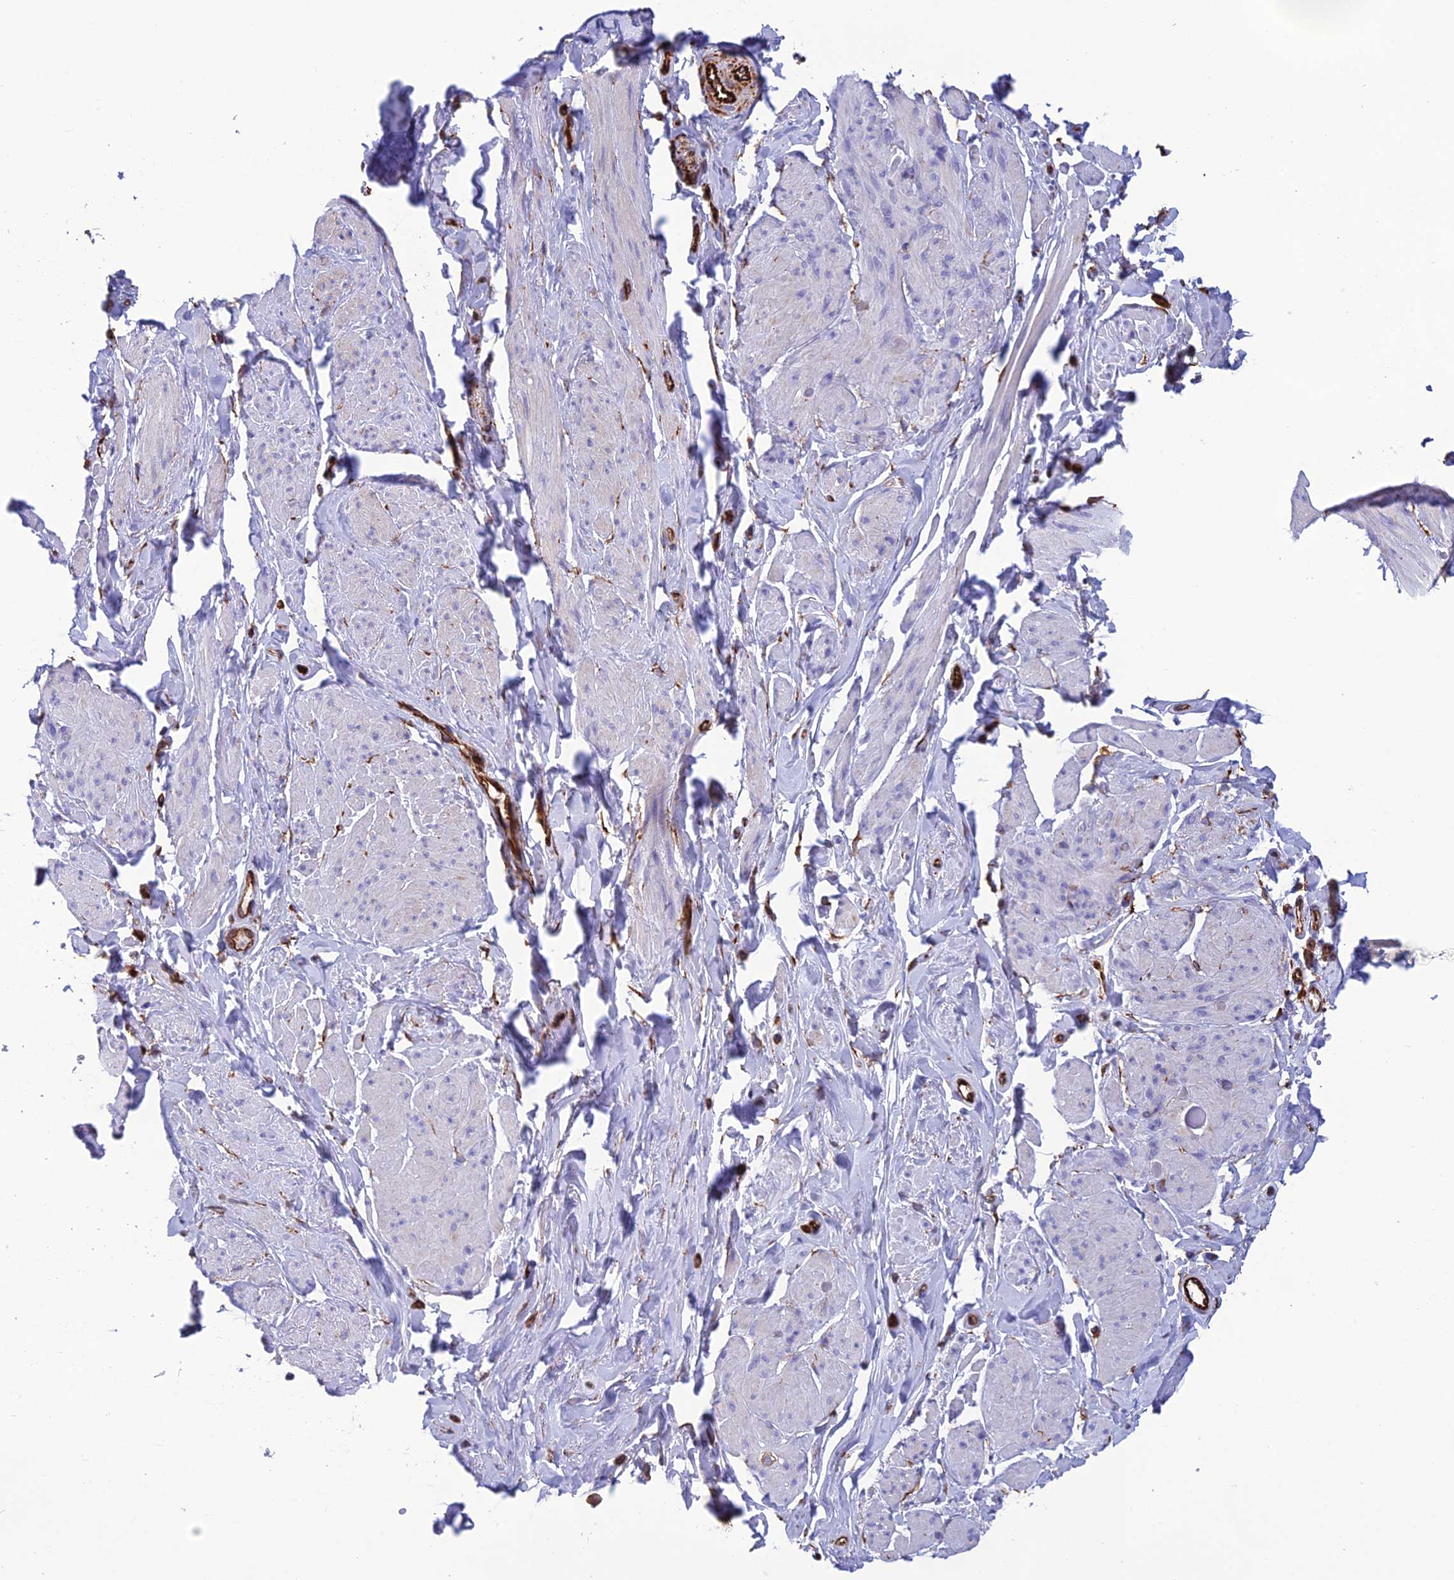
{"staining": {"intensity": "negative", "quantity": "none", "location": "none"}, "tissue": "smooth muscle", "cell_type": "Smooth muscle cells", "image_type": "normal", "snomed": [{"axis": "morphology", "description": "Normal tissue, NOS"}, {"axis": "topography", "description": "Smooth muscle"}, {"axis": "topography", "description": "Peripheral nerve tissue"}], "caption": "Immunohistochemistry (IHC) of unremarkable human smooth muscle shows no positivity in smooth muscle cells.", "gene": "FBXL20", "patient": {"sex": "male", "age": 69}}